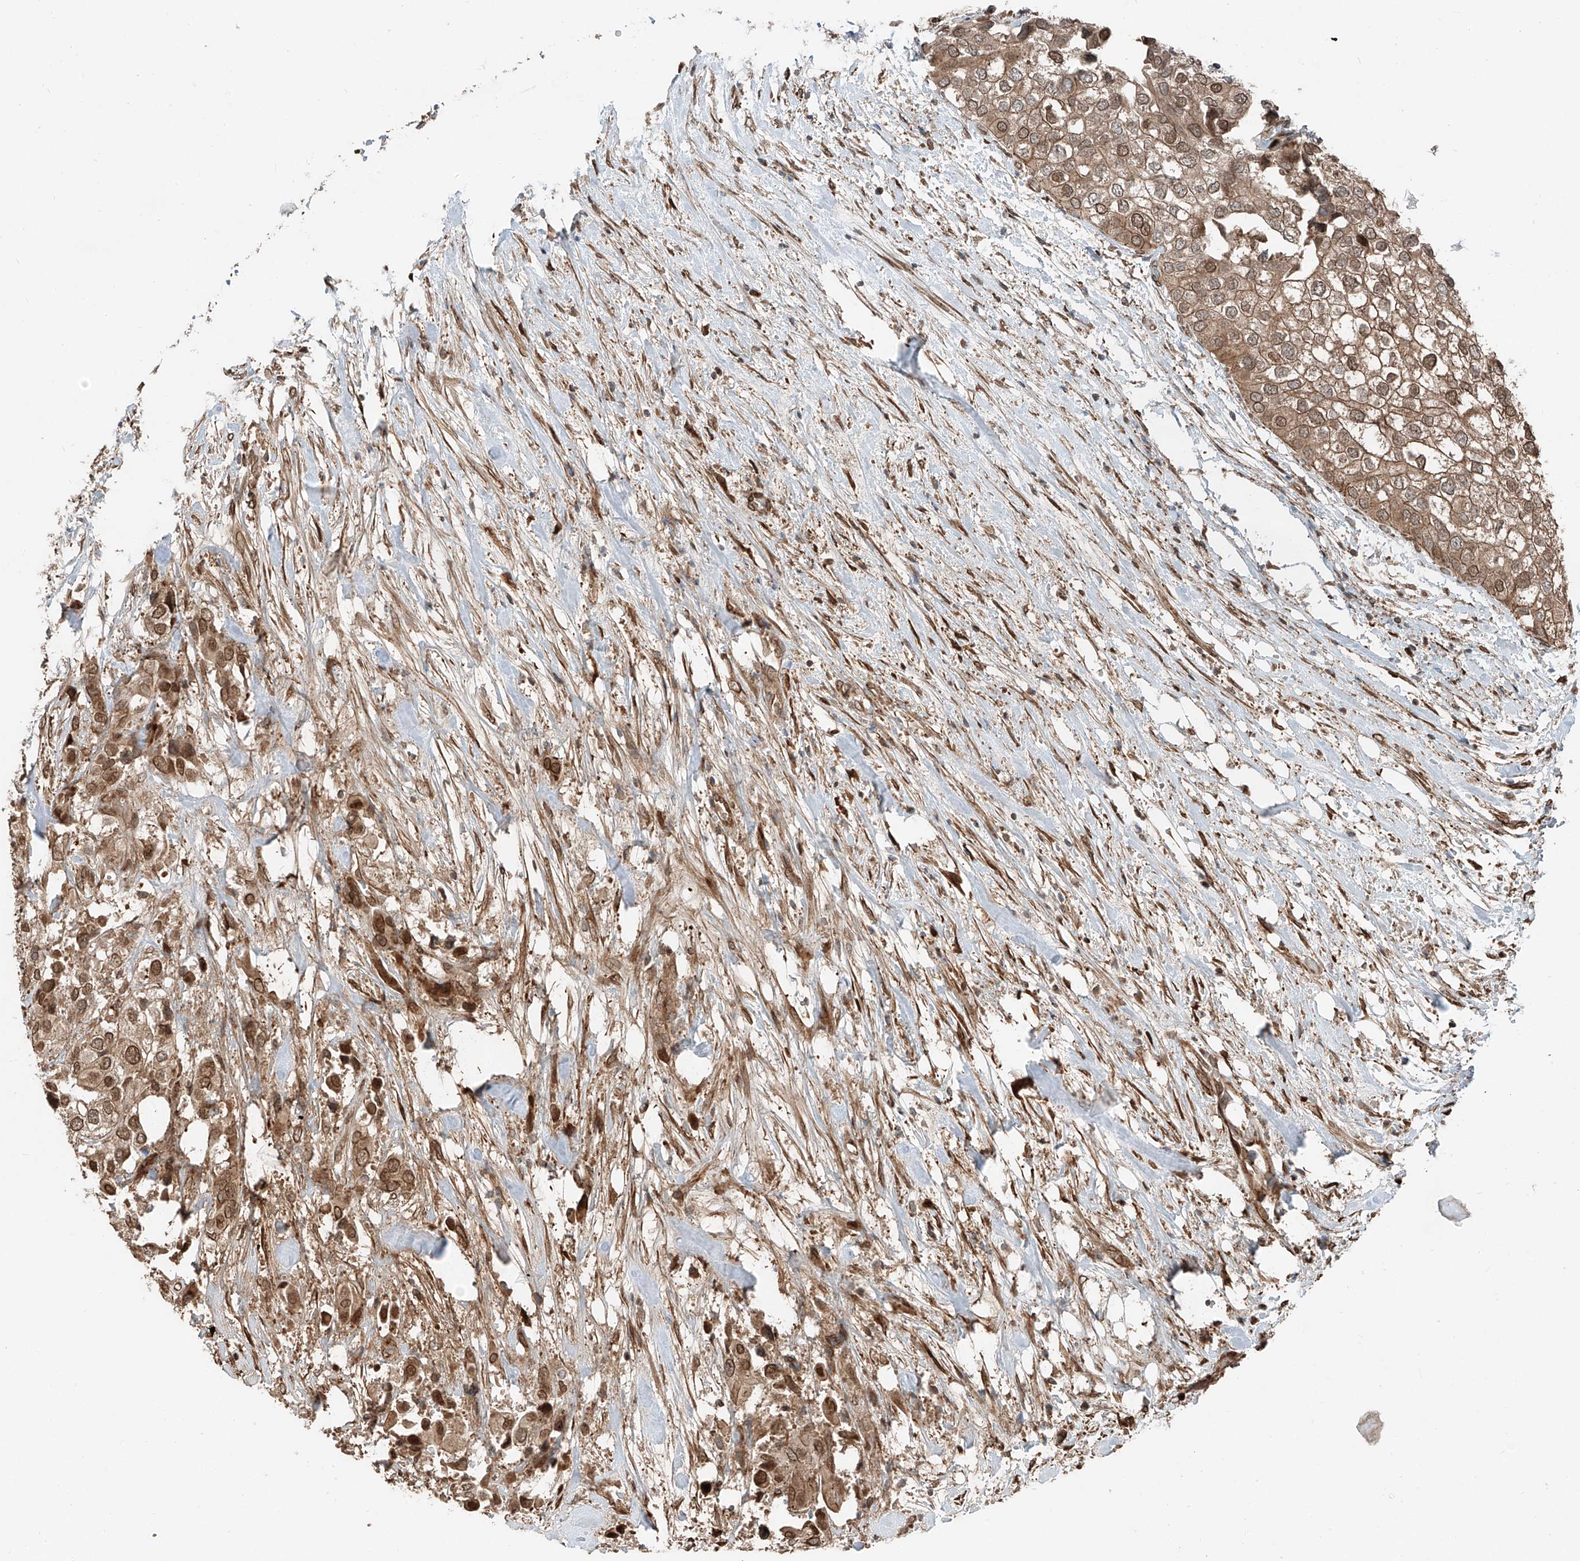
{"staining": {"intensity": "moderate", "quantity": ">75%", "location": "cytoplasmic/membranous,nuclear"}, "tissue": "urothelial cancer", "cell_type": "Tumor cells", "image_type": "cancer", "snomed": [{"axis": "morphology", "description": "Urothelial carcinoma, High grade"}, {"axis": "topography", "description": "Urinary bladder"}], "caption": "Immunohistochemical staining of urothelial carcinoma (high-grade) demonstrates medium levels of moderate cytoplasmic/membranous and nuclear protein staining in about >75% of tumor cells. (Brightfield microscopy of DAB IHC at high magnification).", "gene": "CEP162", "patient": {"sex": "male", "age": 64}}